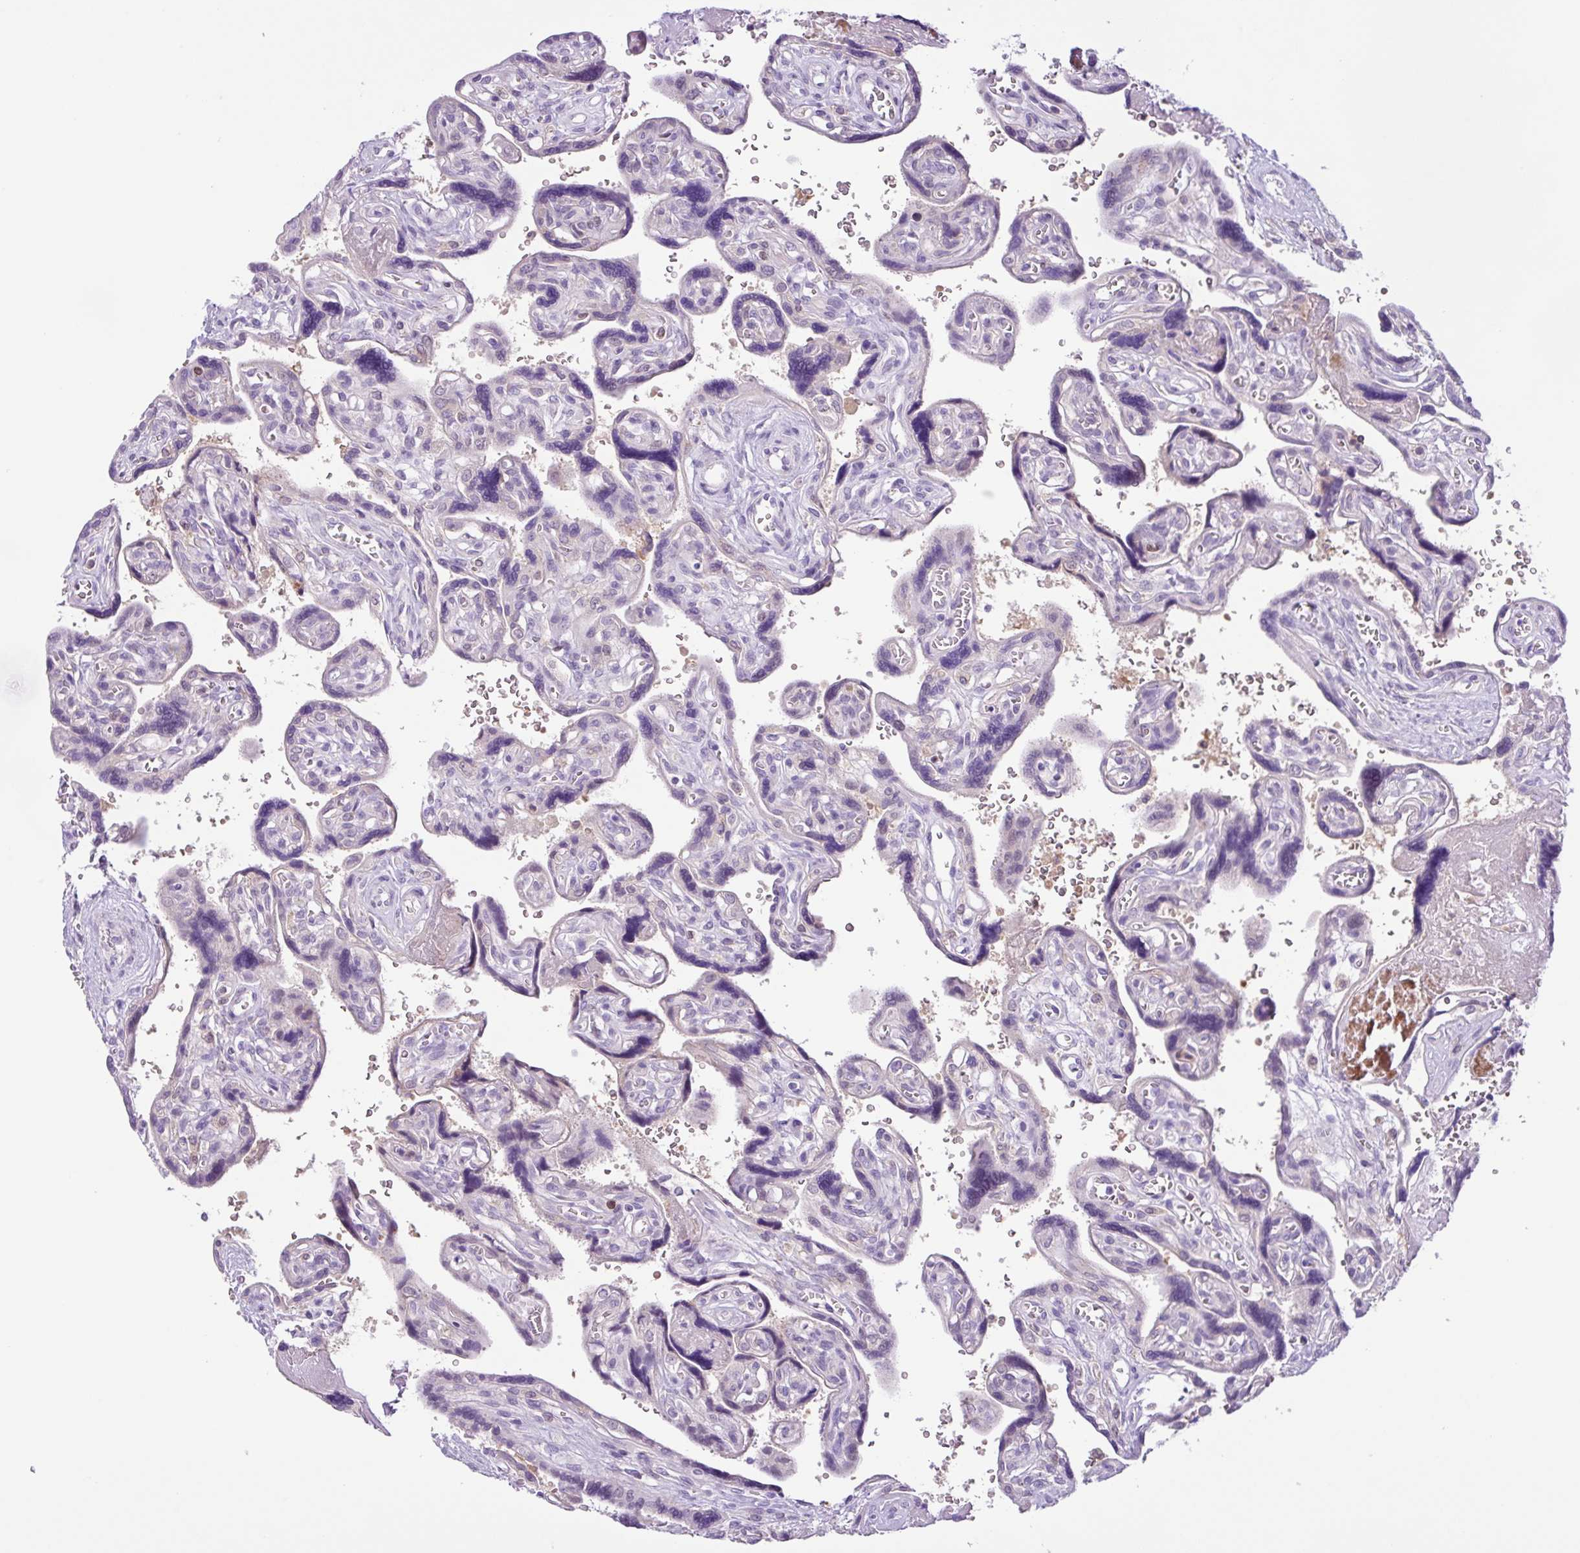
{"staining": {"intensity": "negative", "quantity": "none", "location": "none"}, "tissue": "placenta", "cell_type": "Decidual cells", "image_type": "normal", "snomed": [{"axis": "morphology", "description": "Normal tissue, NOS"}, {"axis": "topography", "description": "Placenta"}], "caption": "Decidual cells are negative for brown protein staining in normal placenta. (DAB immunohistochemistry (IHC) with hematoxylin counter stain).", "gene": "TONSL", "patient": {"sex": "female", "age": 39}}